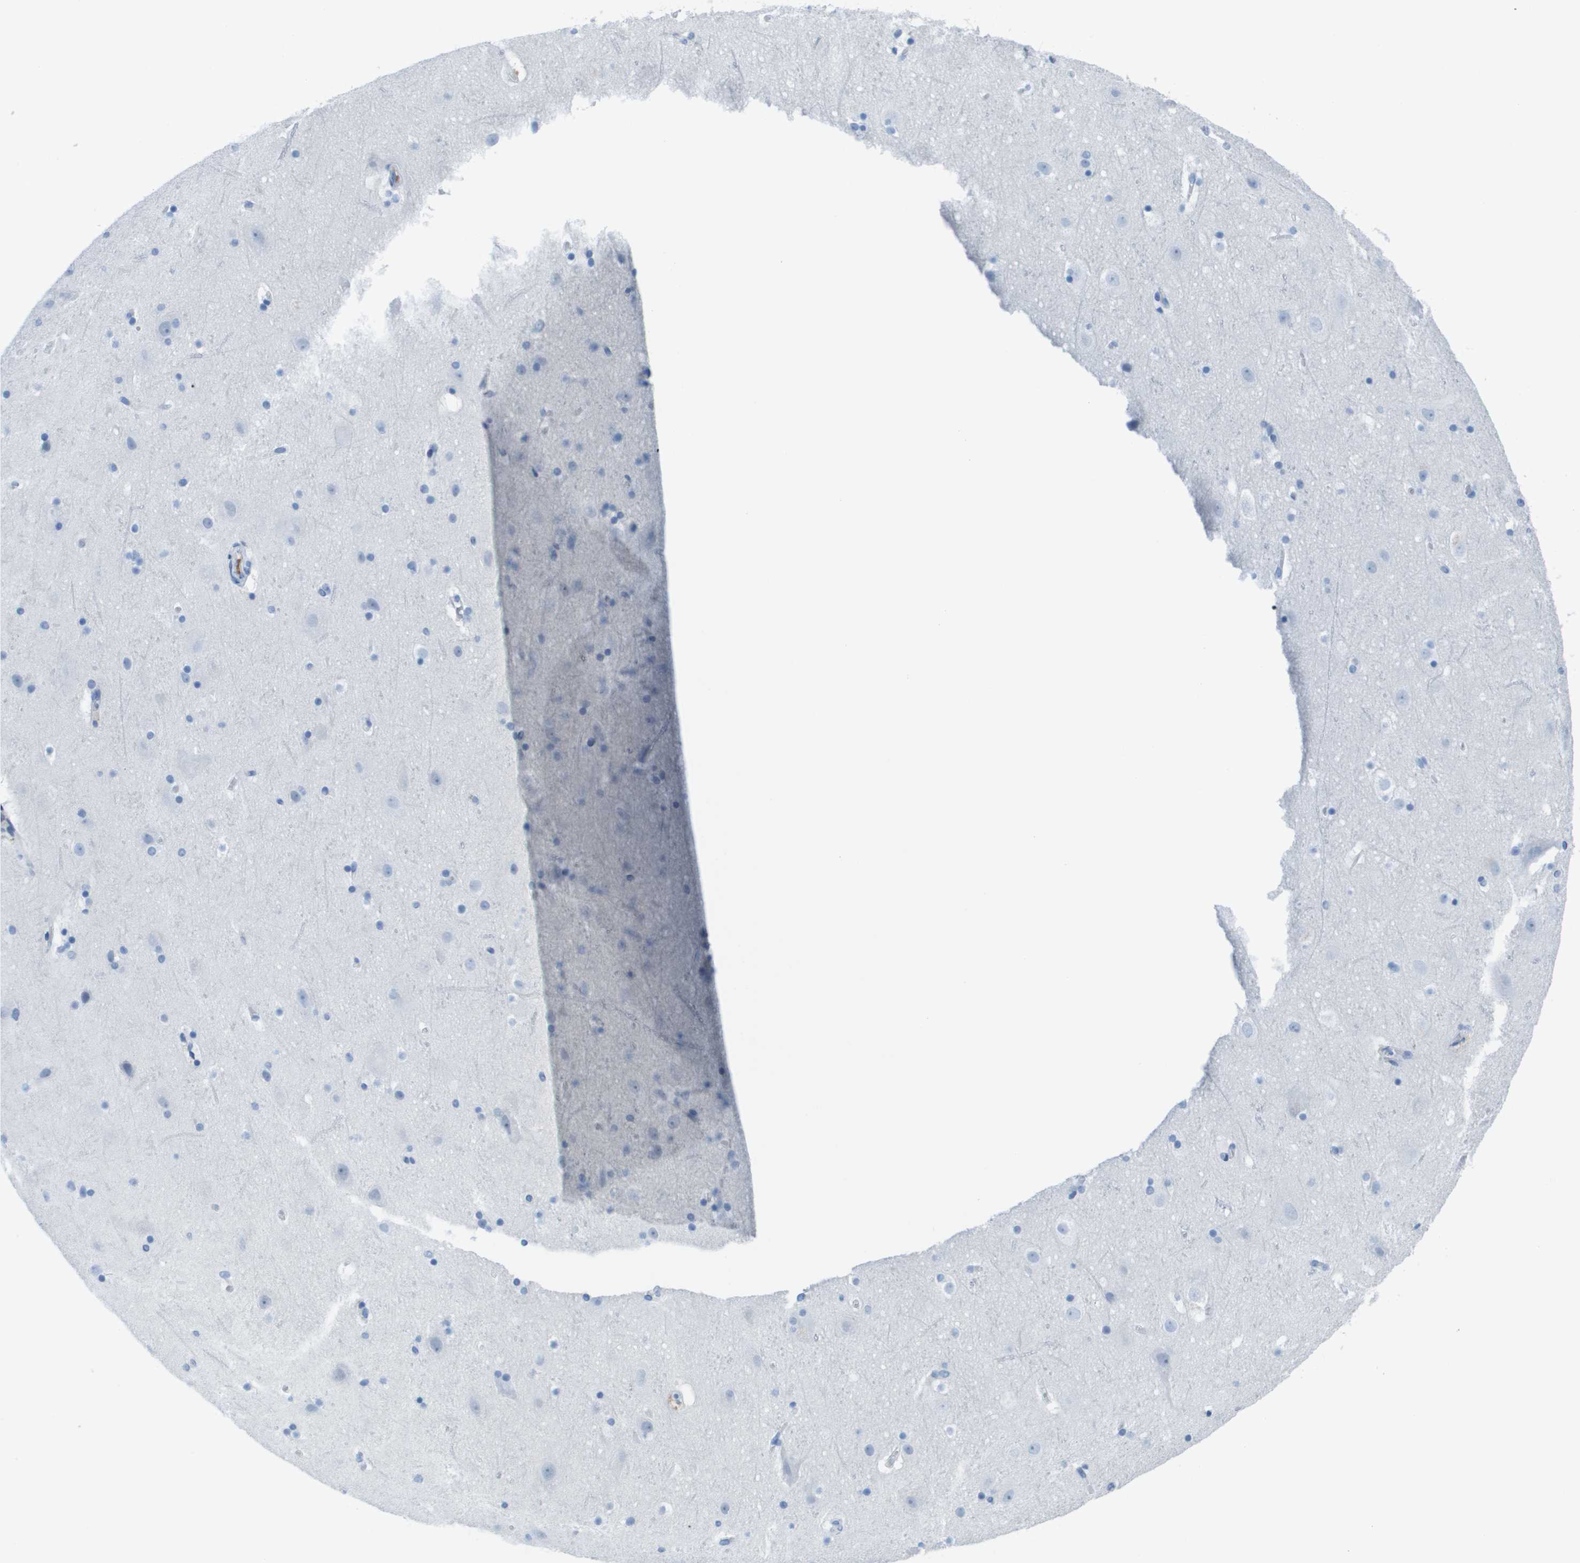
{"staining": {"intensity": "negative", "quantity": "none", "location": "none"}, "tissue": "cerebral cortex", "cell_type": "Endothelial cells", "image_type": "normal", "snomed": [{"axis": "morphology", "description": "Normal tissue, NOS"}, {"axis": "topography", "description": "Cerebral cortex"}], "caption": "Immunohistochemical staining of unremarkable cerebral cortex displays no significant positivity in endothelial cells.", "gene": "GPR18", "patient": {"sex": "male", "age": 45}}